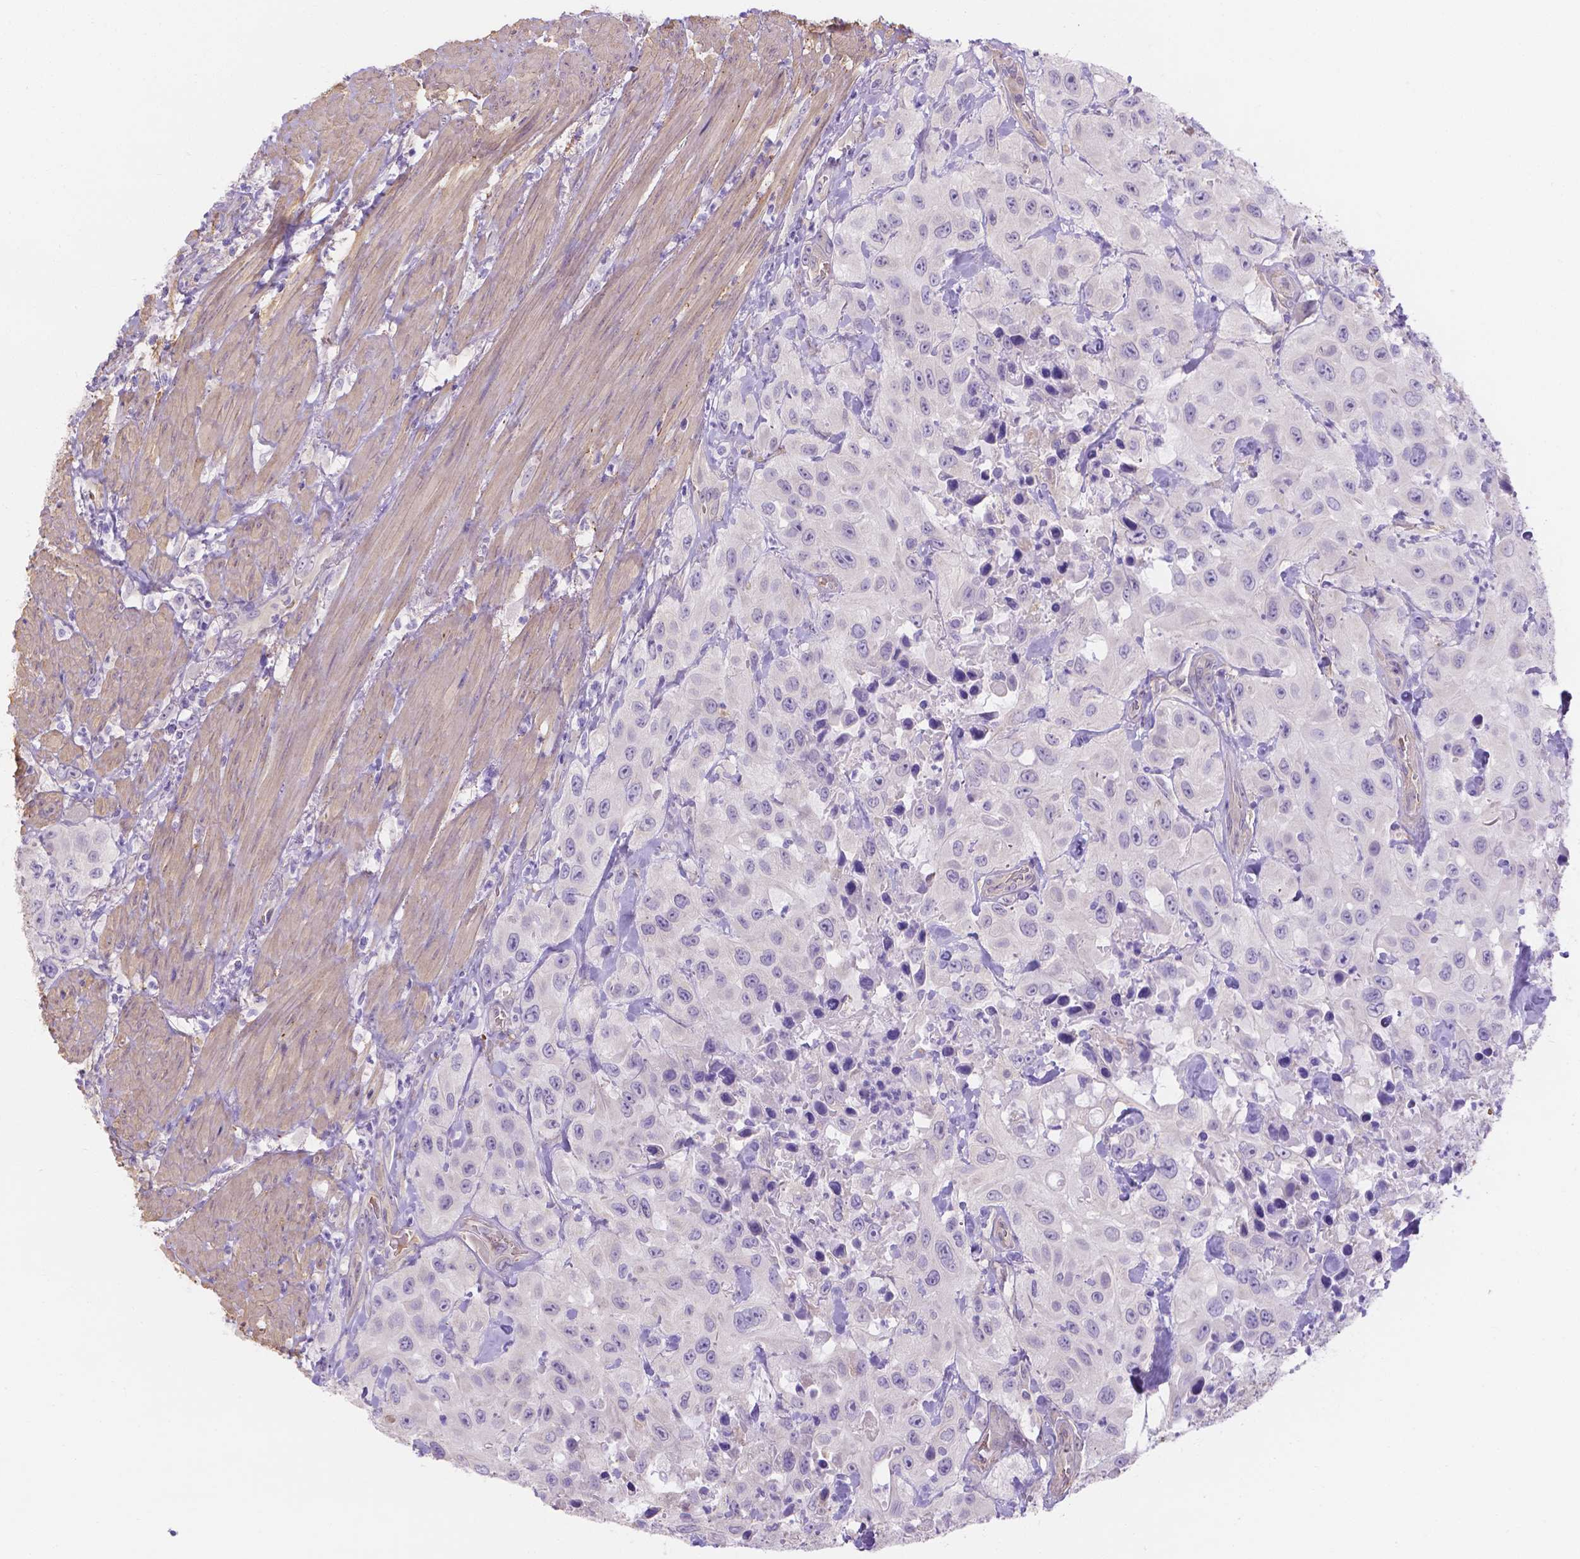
{"staining": {"intensity": "negative", "quantity": "none", "location": "none"}, "tissue": "urothelial cancer", "cell_type": "Tumor cells", "image_type": "cancer", "snomed": [{"axis": "morphology", "description": "Urothelial carcinoma, High grade"}, {"axis": "topography", "description": "Urinary bladder"}], "caption": "The photomicrograph shows no staining of tumor cells in urothelial cancer.", "gene": "SLC40A1", "patient": {"sex": "male", "age": 79}}